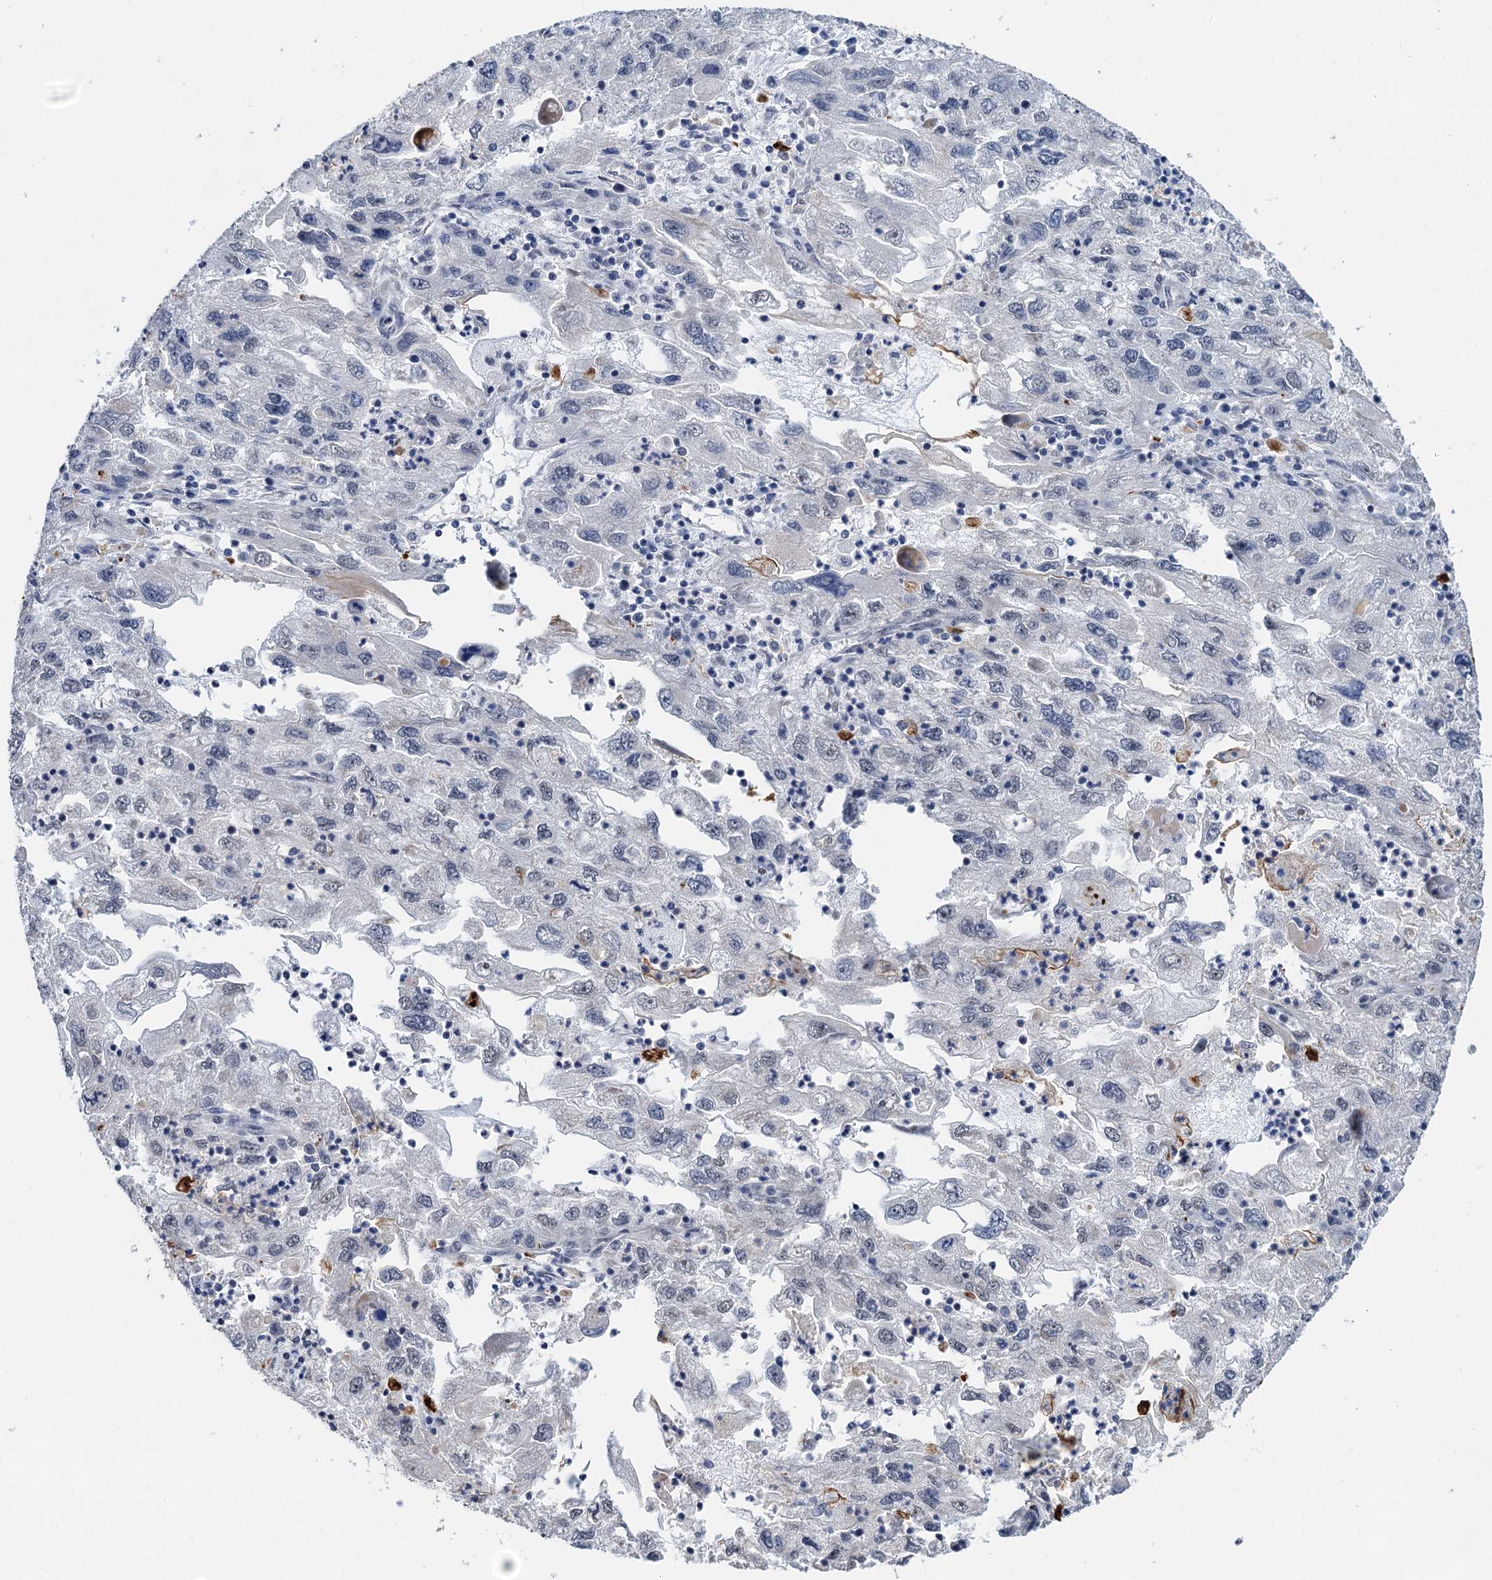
{"staining": {"intensity": "negative", "quantity": "none", "location": "none"}, "tissue": "endometrial cancer", "cell_type": "Tumor cells", "image_type": "cancer", "snomed": [{"axis": "morphology", "description": "Adenocarcinoma, NOS"}, {"axis": "topography", "description": "Endometrium"}], "caption": "High magnification brightfield microscopy of adenocarcinoma (endometrial) stained with DAB (3,3'-diaminobenzidine) (brown) and counterstained with hematoxylin (blue): tumor cells show no significant positivity. Brightfield microscopy of immunohistochemistry (IHC) stained with DAB (3,3'-diaminobenzidine) (brown) and hematoxylin (blue), captured at high magnification.", "gene": "NAT10", "patient": {"sex": "female", "age": 49}}